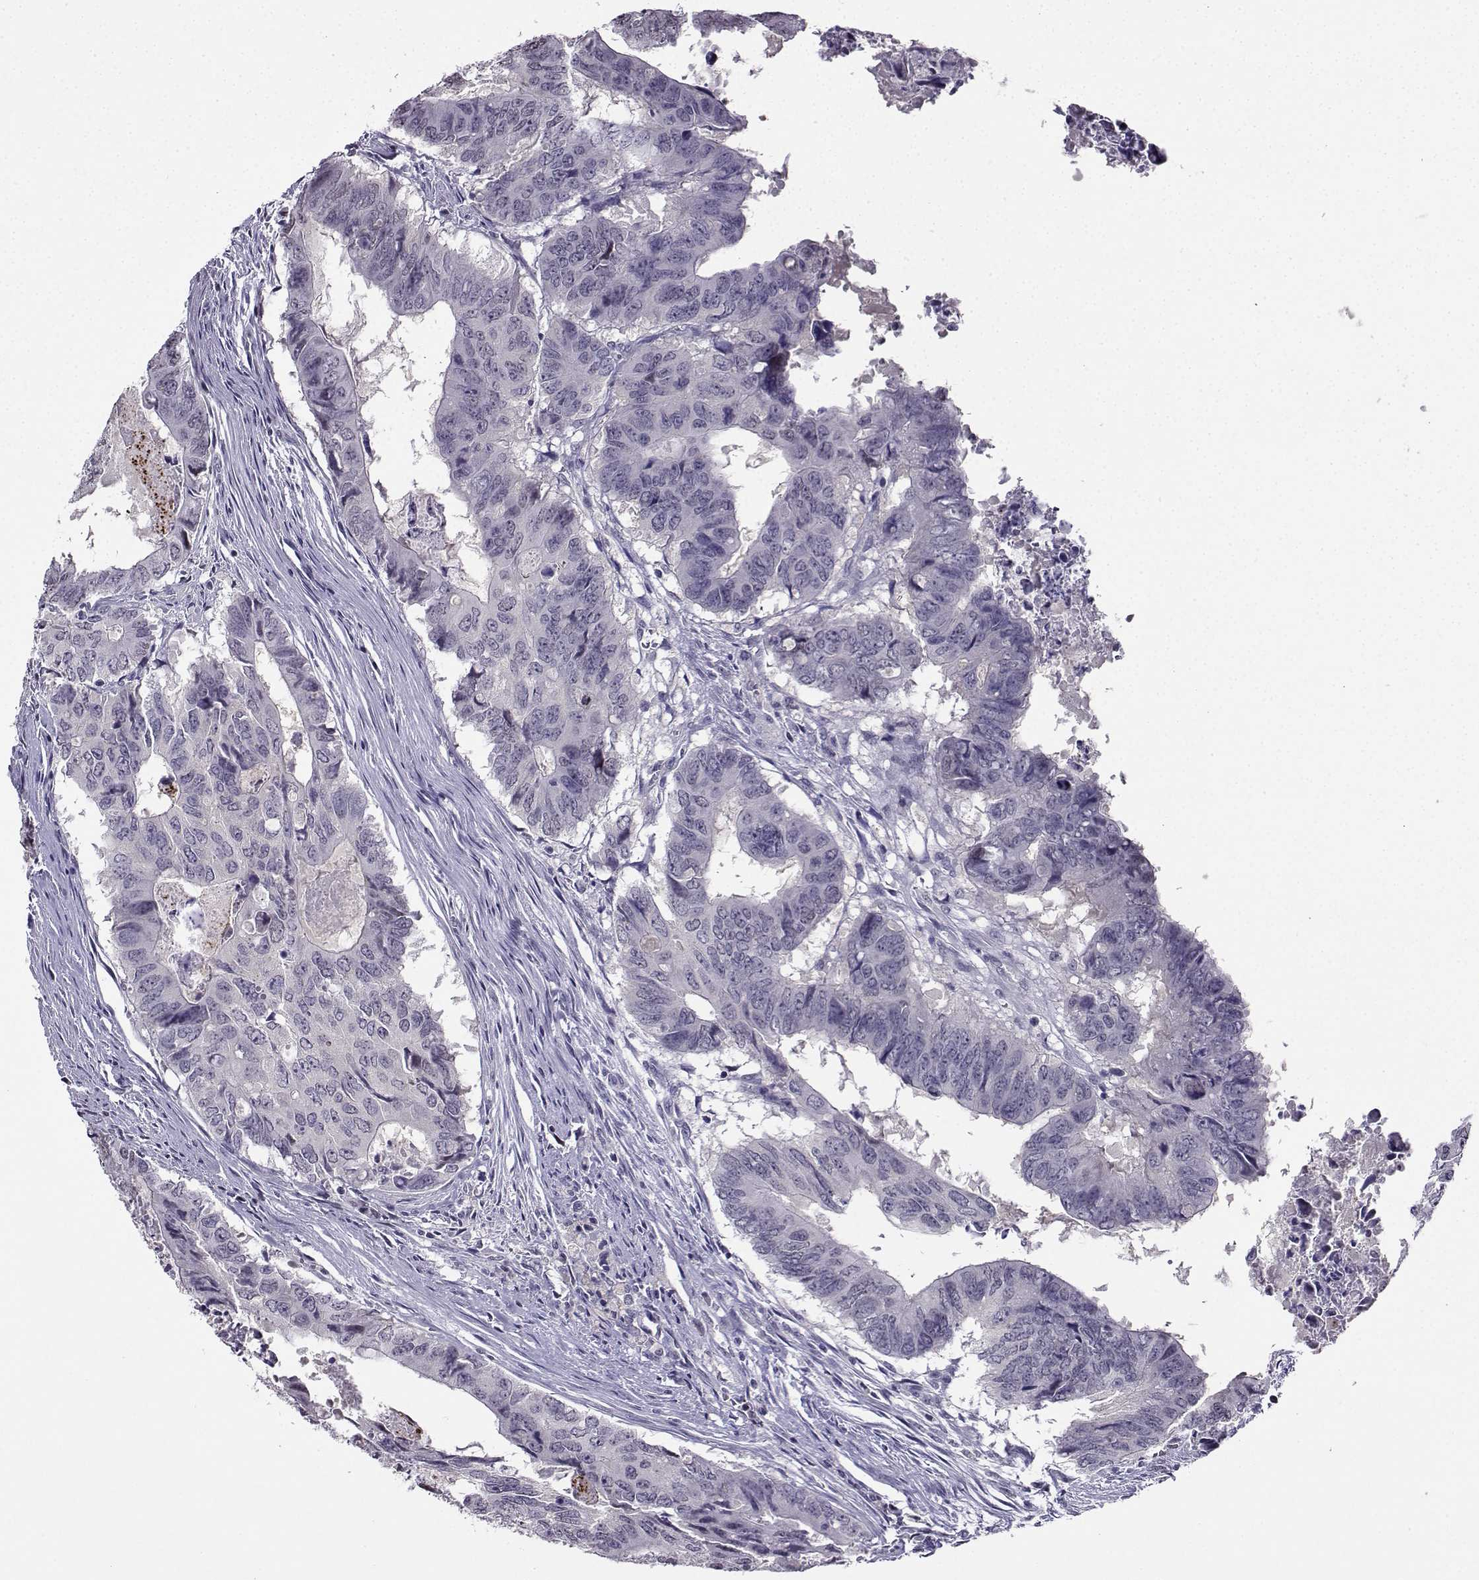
{"staining": {"intensity": "negative", "quantity": "none", "location": "none"}, "tissue": "colorectal cancer", "cell_type": "Tumor cells", "image_type": "cancer", "snomed": [{"axis": "morphology", "description": "Adenocarcinoma, NOS"}, {"axis": "topography", "description": "Colon"}], "caption": "Immunohistochemistry (IHC) histopathology image of adenocarcinoma (colorectal) stained for a protein (brown), which reveals no expression in tumor cells.", "gene": "LRFN2", "patient": {"sex": "male", "age": 79}}